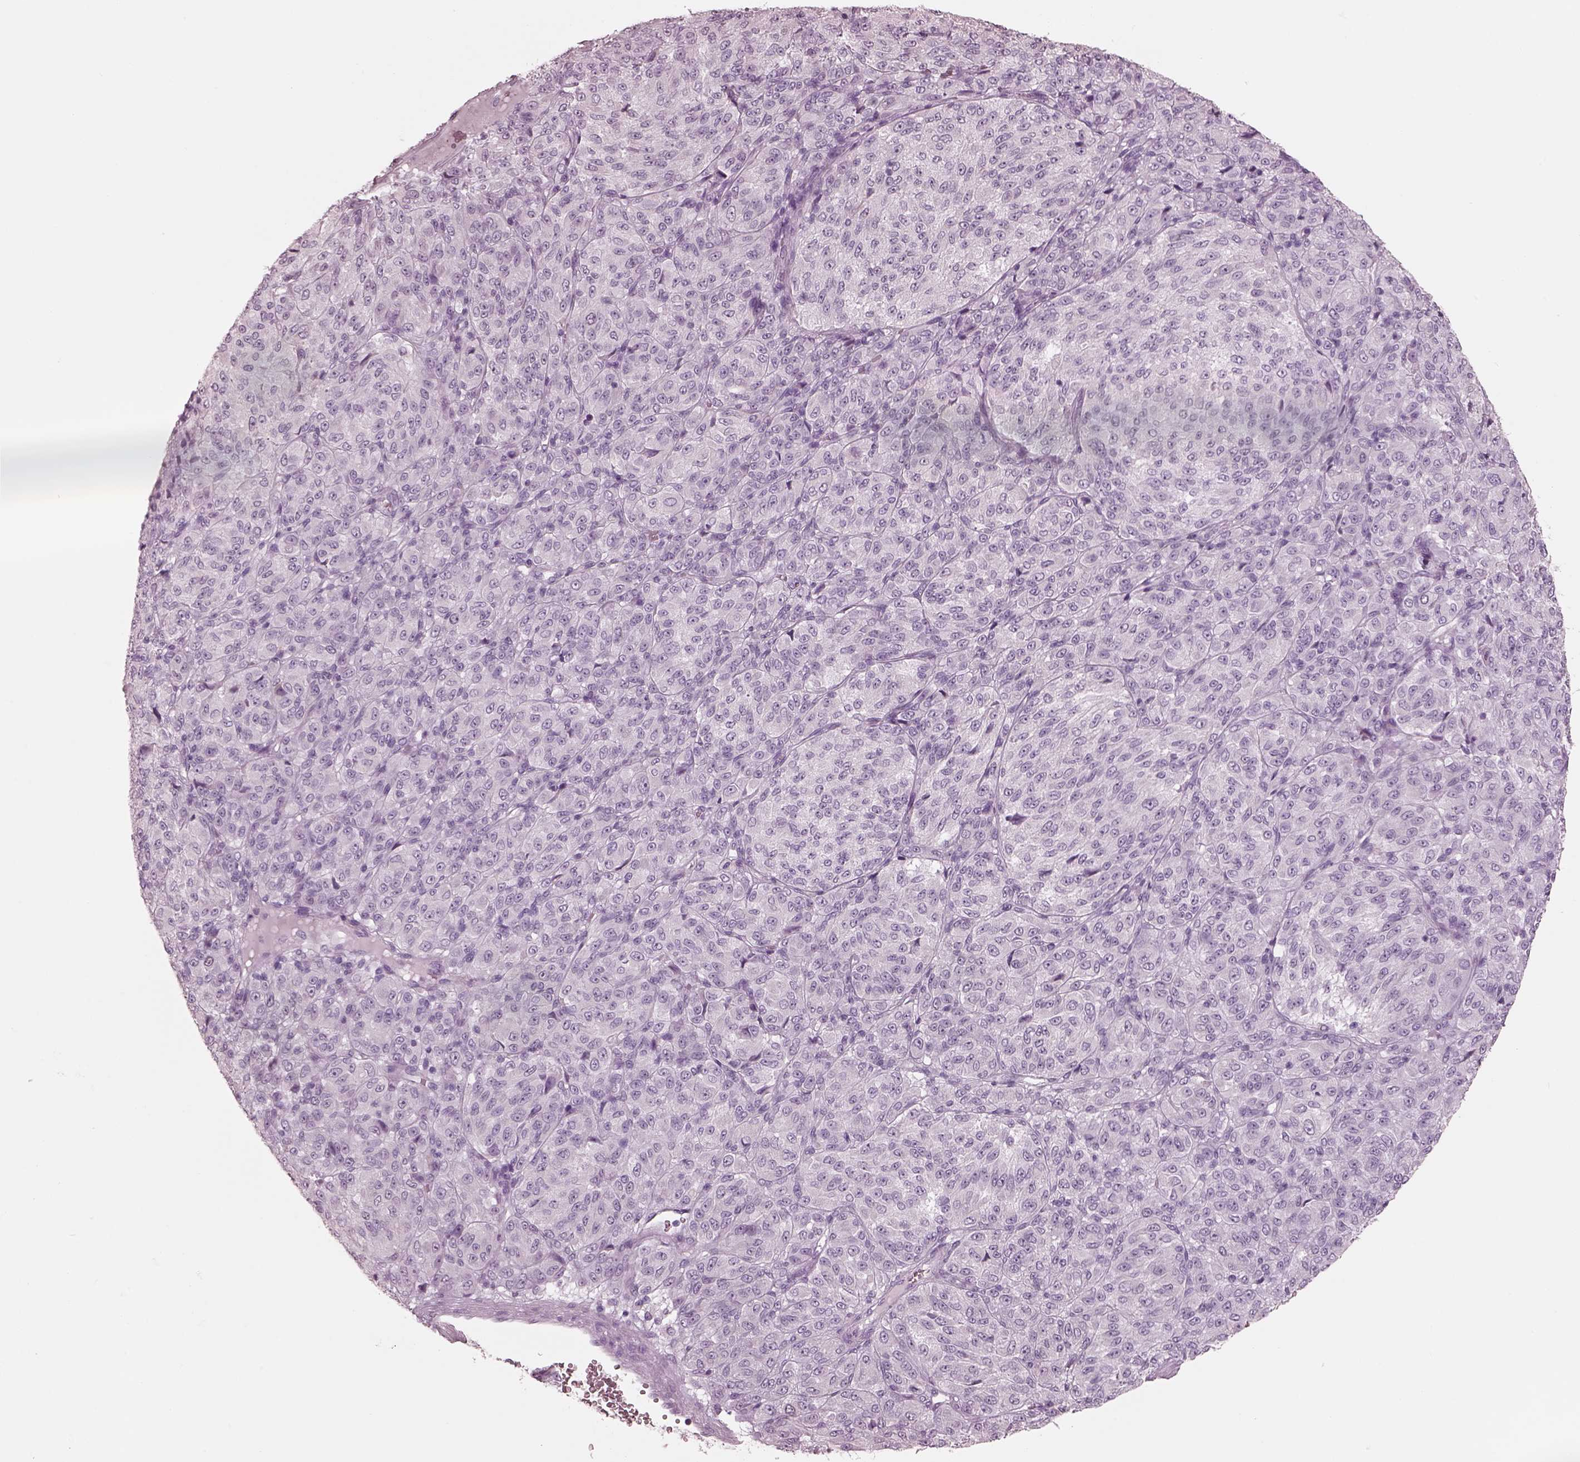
{"staining": {"intensity": "negative", "quantity": "none", "location": "none"}, "tissue": "melanoma", "cell_type": "Tumor cells", "image_type": "cancer", "snomed": [{"axis": "morphology", "description": "Malignant melanoma, Metastatic site"}, {"axis": "topography", "description": "Brain"}], "caption": "This is a micrograph of immunohistochemistry (IHC) staining of malignant melanoma (metastatic site), which shows no staining in tumor cells.", "gene": "KRTAP24-1", "patient": {"sex": "female", "age": 56}}